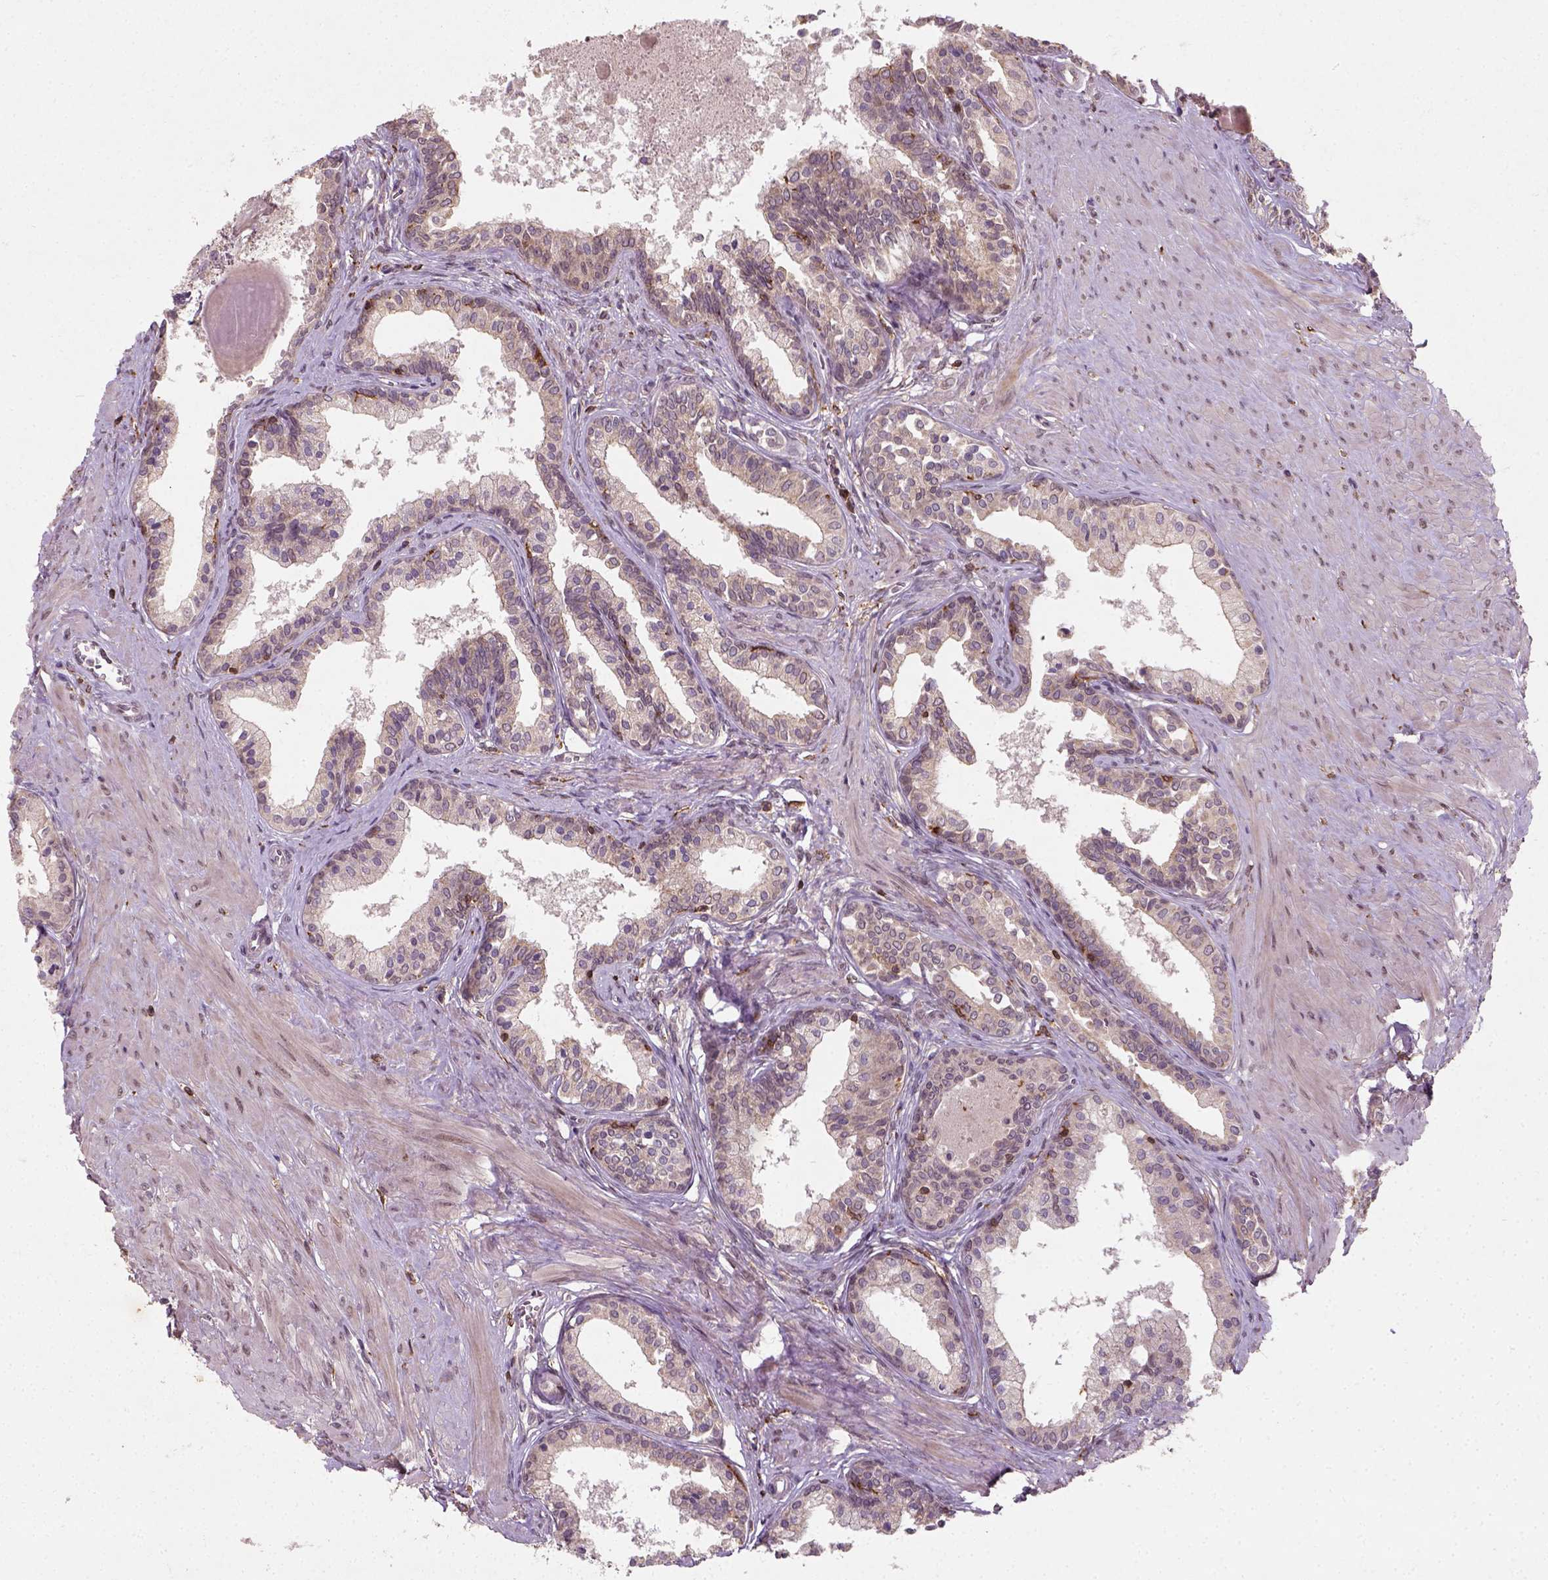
{"staining": {"intensity": "weak", "quantity": "<25%", "location": "cytoplasmic/membranous"}, "tissue": "prostate", "cell_type": "Glandular cells", "image_type": "normal", "snomed": [{"axis": "morphology", "description": "Normal tissue, NOS"}, {"axis": "topography", "description": "Prostate"}], "caption": "The image shows no staining of glandular cells in unremarkable prostate.", "gene": "CAMKK1", "patient": {"sex": "male", "age": 61}}